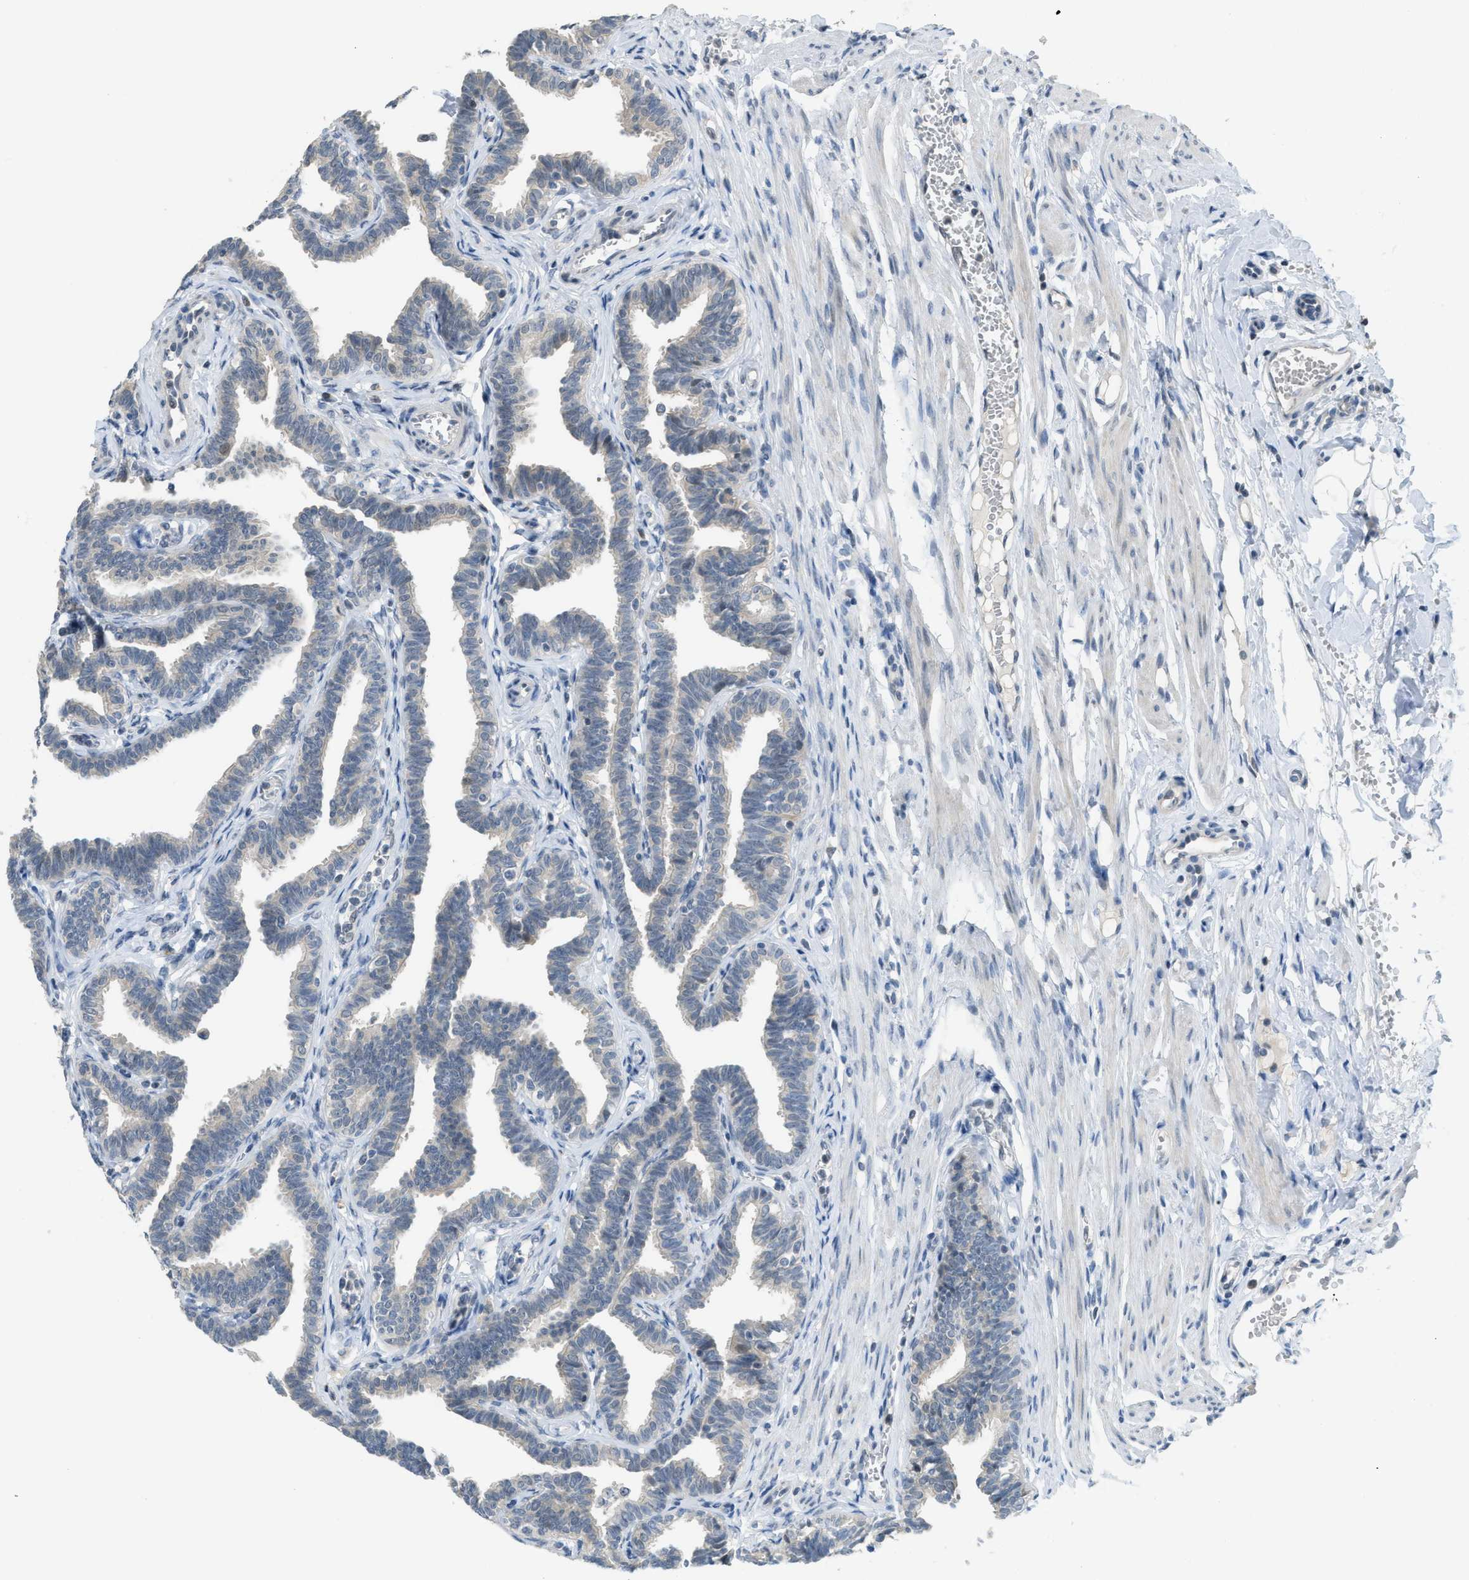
{"staining": {"intensity": "weak", "quantity": "<25%", "location": "cytoplasmic/membranous,nuclear"}, "tissue": "fallopian tube", "cell_type": "Glandular cells", "image_type": "normal", "snomed": [{"axis": "morphology", "description": "Normal tissue, NOS"}, {"axis": "topography", "description": "Fallopian tube"}, {"axis": "topography", "description": "Ovary"}], "caption": "DAB immunohistochemical staining of unremarkable fallopian tube shows no significant expression in glandular cells. Nuclei are stained in blue.", "gene": "TXNDC2", "patient": {"sex": "female", "age": 23}}